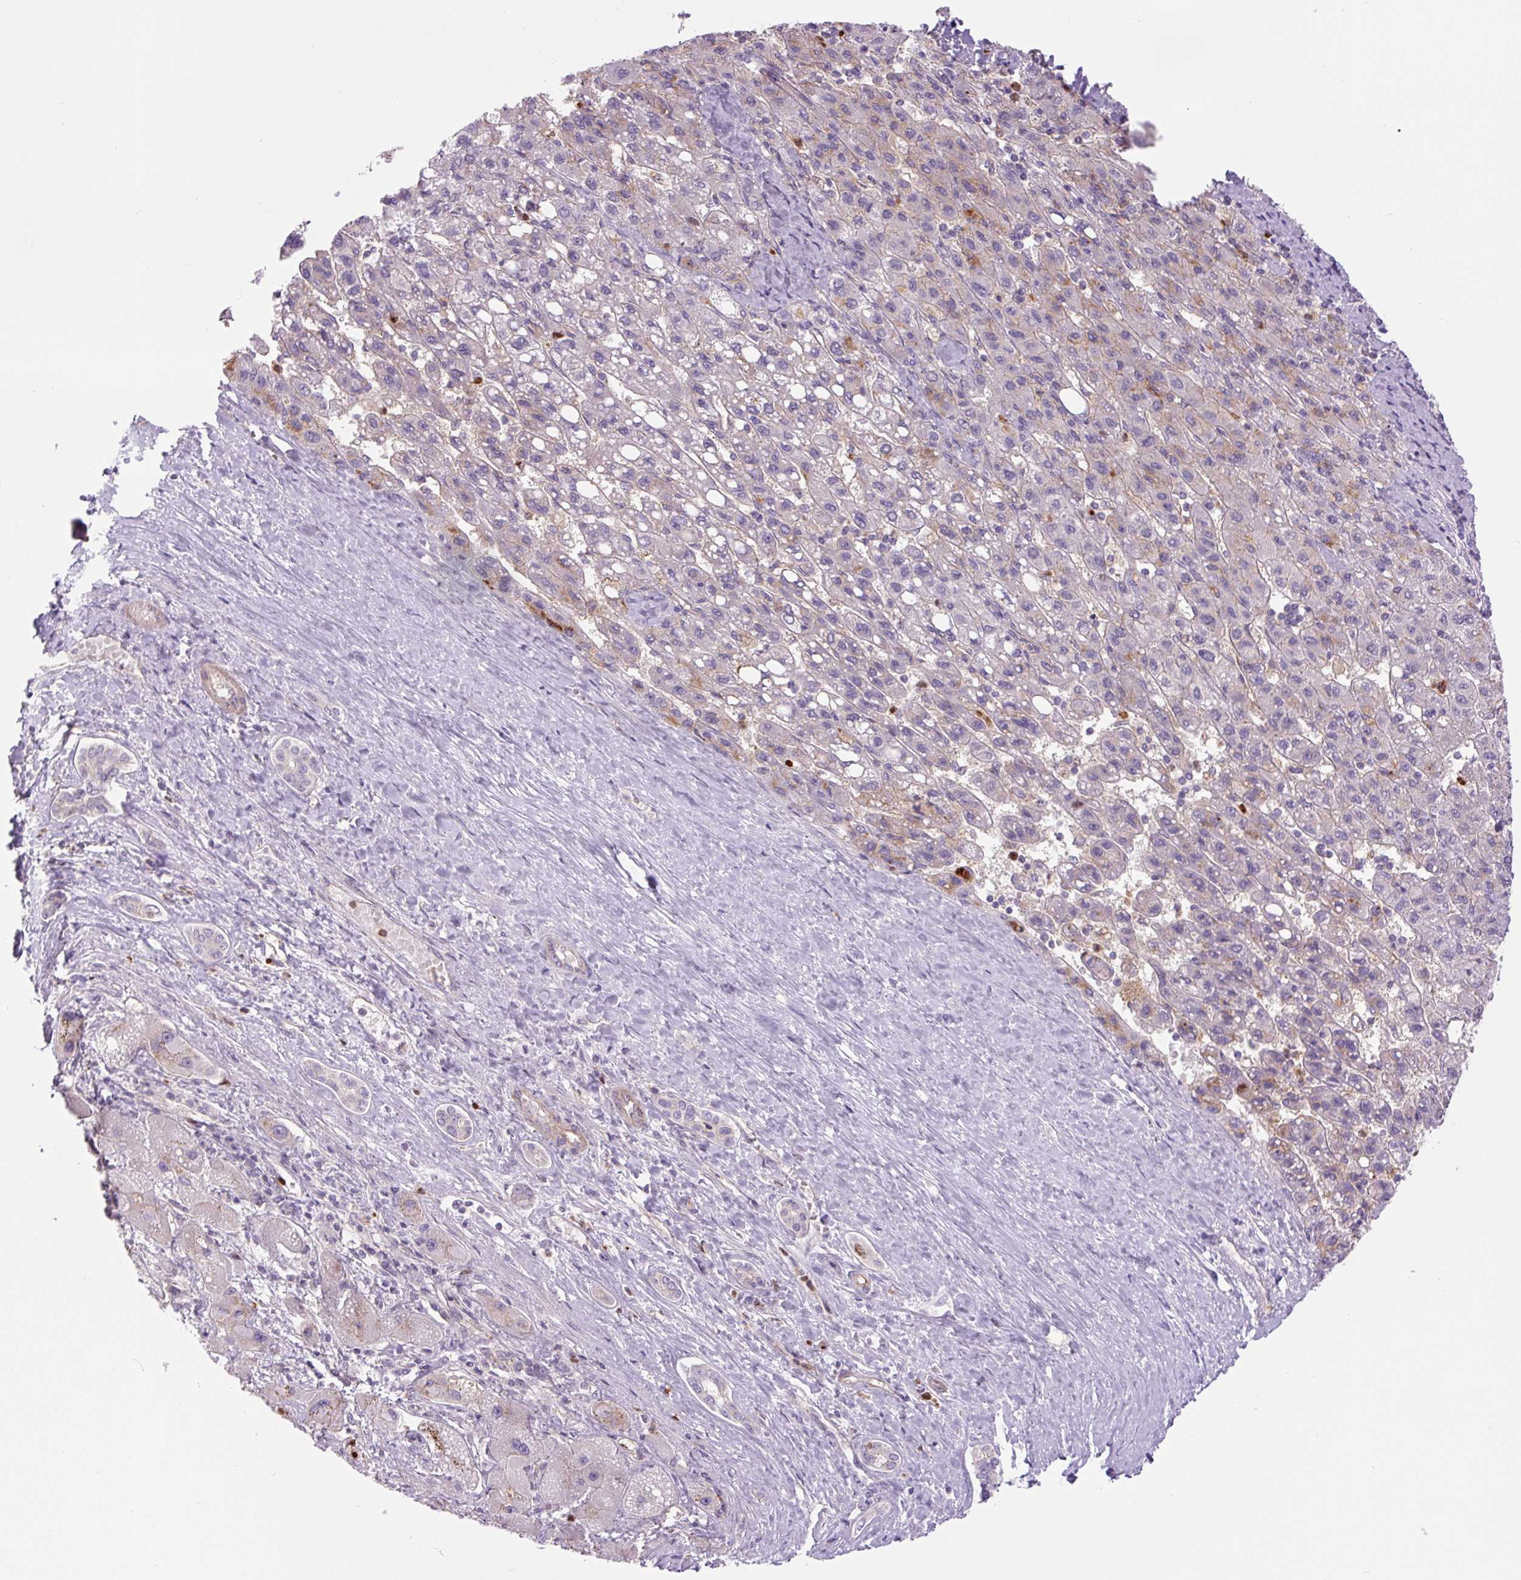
{"staining": {"intensity": "moderate", "quantity": "<25%", "location": "cytoplasmic/membranous"}, "tissue": "liver cancer", "cell_type": "Tumor cells", "image_type": "cancer", "snomed": [{"axis": "morphology", "description": "Carcinoma, Hepatocellular, NOS"}, {"axis": "topography", "description": "Liver"}], "caption": "An immunohistochemistry (IHC) photomicrograph of tumor tissue is shown. Protein staining in brown highlights moderate cytoplasmic/membranous positivity in liver cancer (hepatocellular carcinoma) within tumor cells. The staining was performed using DAB (3,3'-diaminobenzidine), with brown indicating positive protein expression. Nuclei are stained blue with hematoxylin.", "gene": "KIFC1", "patient": {"sex": "female", "age": 82}}